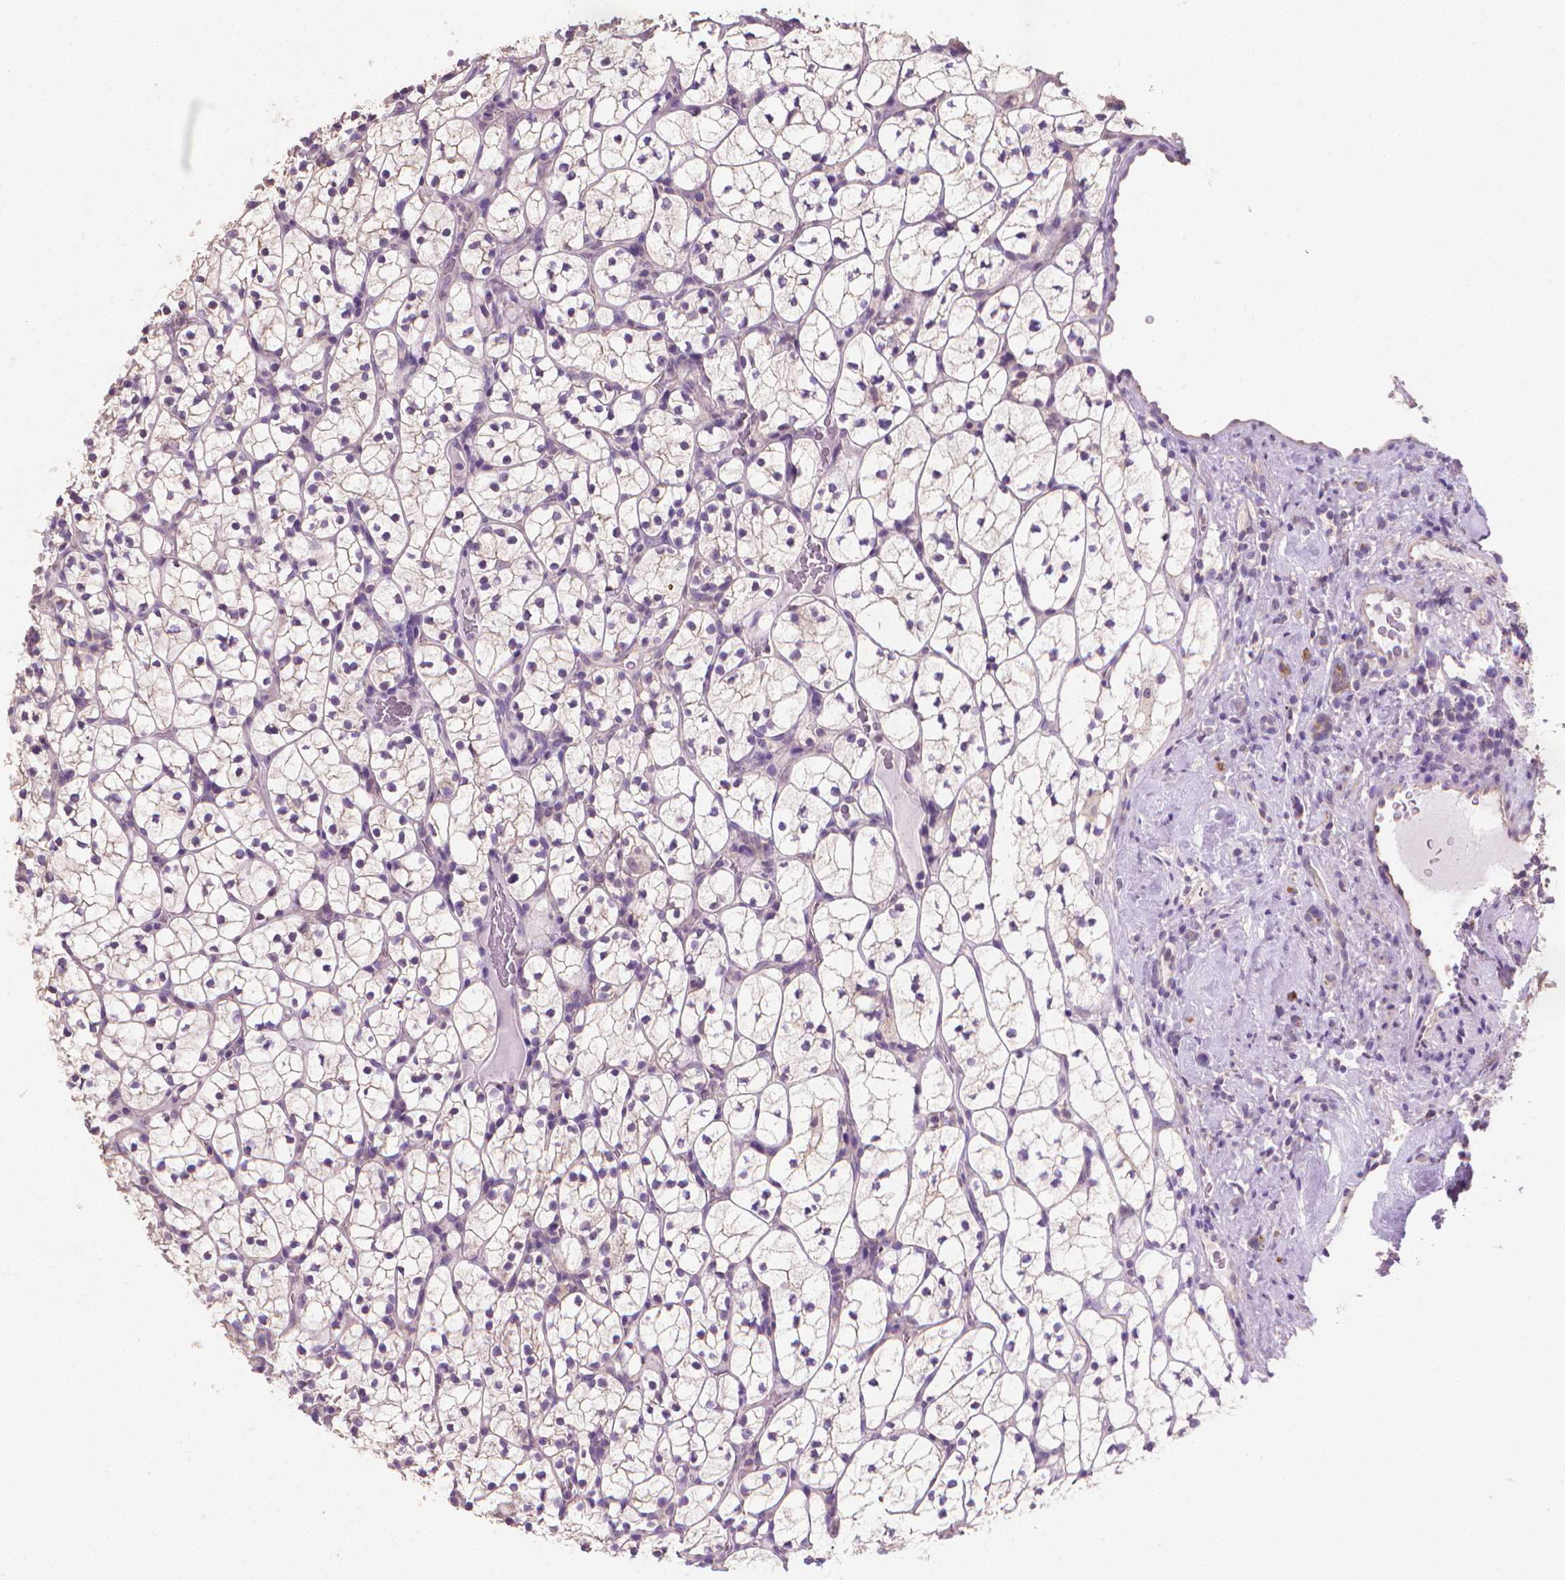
{"staining": {"intensity": "weak", "quantity": "<25%", "location": "cytoplasmic/membranous"}, "tissue": "renal cancer", "cell_type": "Tumor cells", "image_type": "cancer", "snomed": [{"axis": "morphology", "description": "Adenocarcinoma, NOS"}, {"axis": "topography", "description": "Kidney"}], "caption": "Immunohistochemistry of human adenocarcinoma (renal) reveals no expression in tumor cells.", "gene": "CATIP", "patient": {"sex": "female", "age": 89}}